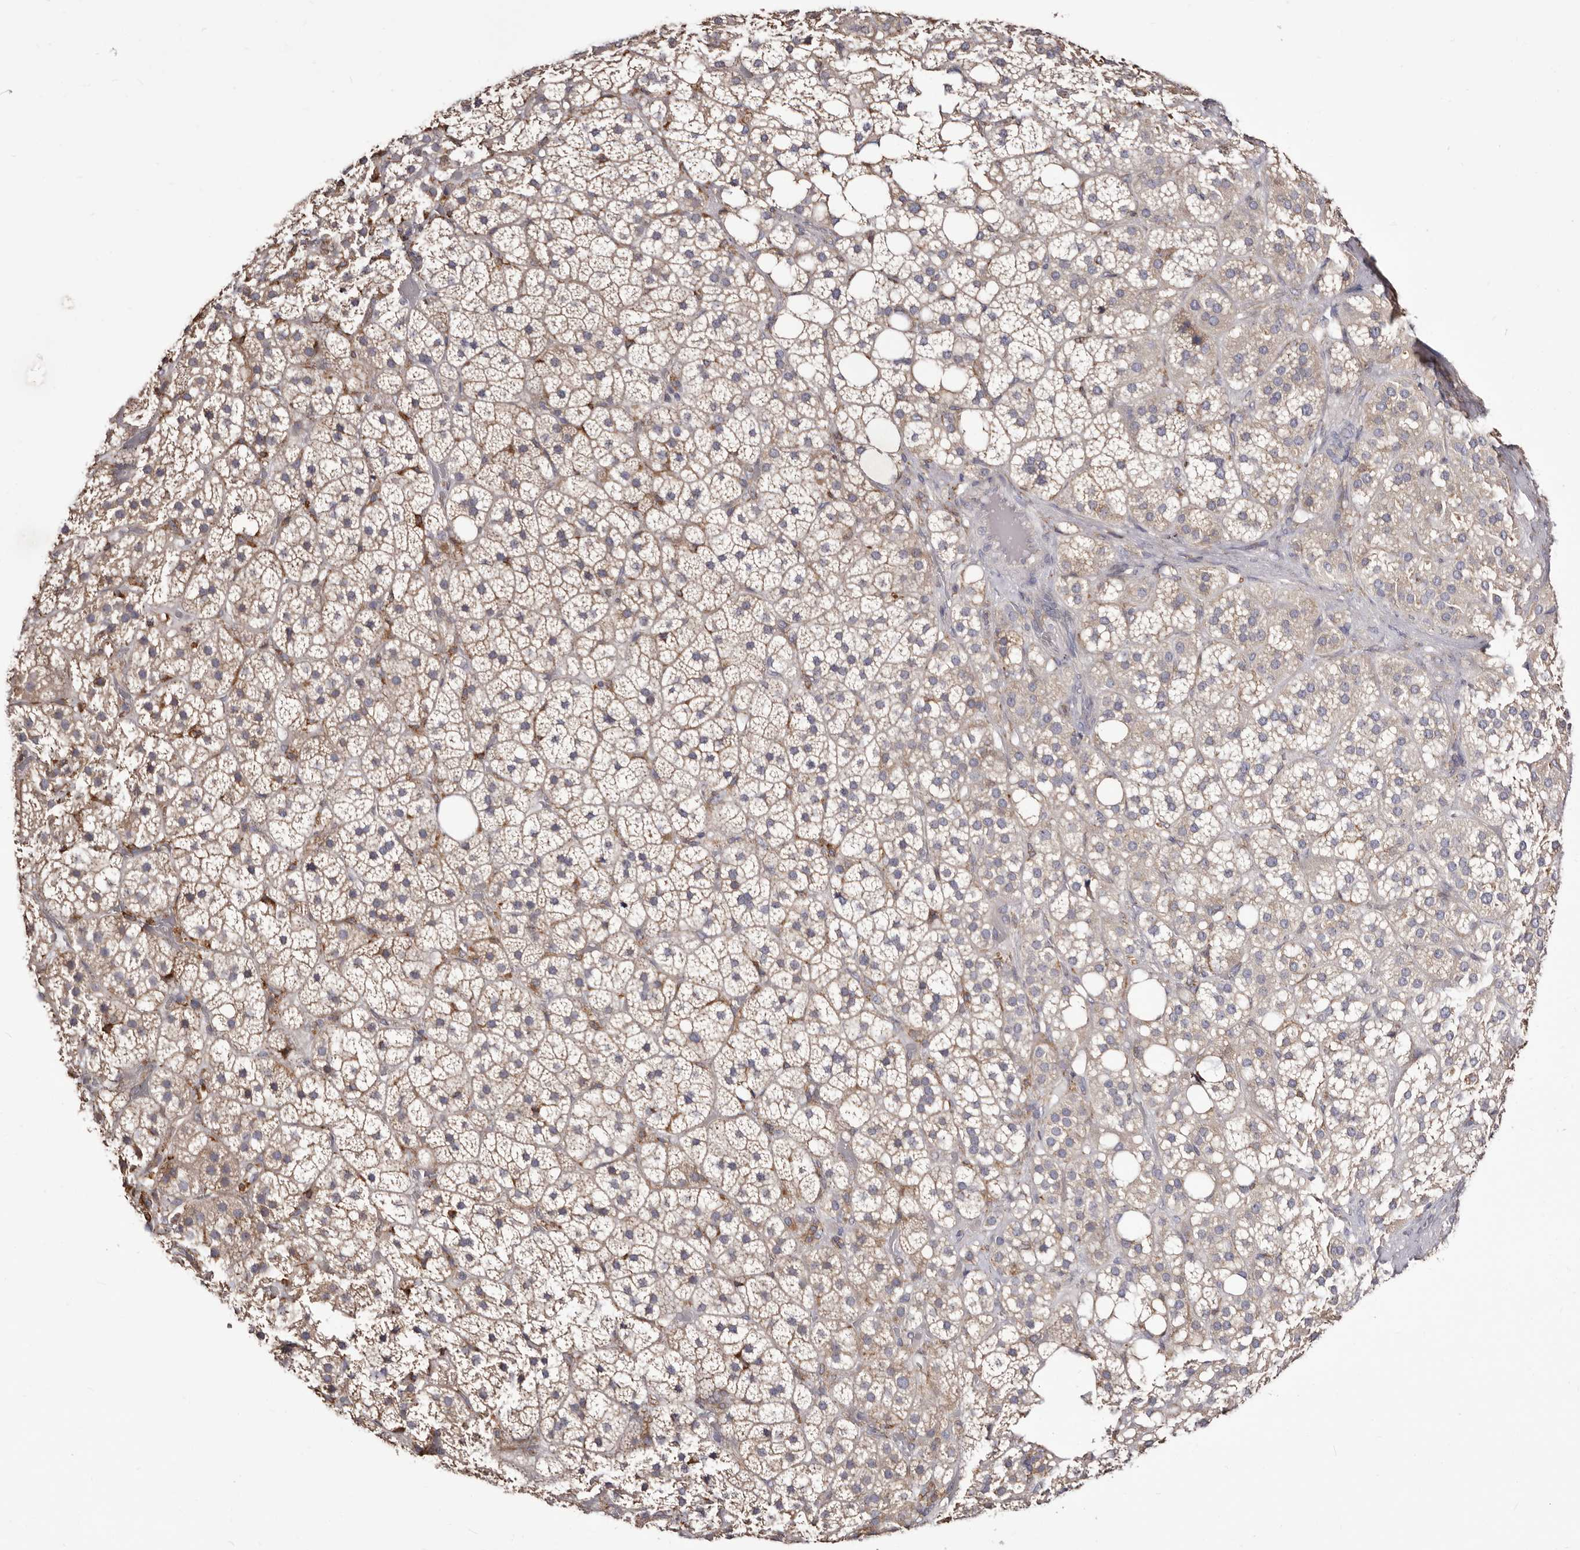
{"staining": {"intensity": "moderate", "quantity": "25%-75%", "location": "cytoplasmic/membranous"}, "tissue": "adrenal gland", "cell_type": "Glandular cells", "image_type": "normal", "snomed": [{"axis": "morphology", "description": "Normal tissue, NOS"}, {"axis": "topography", "description": "Adrenal gland"}], "caption": "The image displays immunohistochemical staining of unremarkable adrenal gland. There is moderate cytoplasmic/membranous staining is appreciated in approximately 25%-75% of glandular cells.", "gene": "ACBD6", "patient": {"sex": "female", "age": 59}}